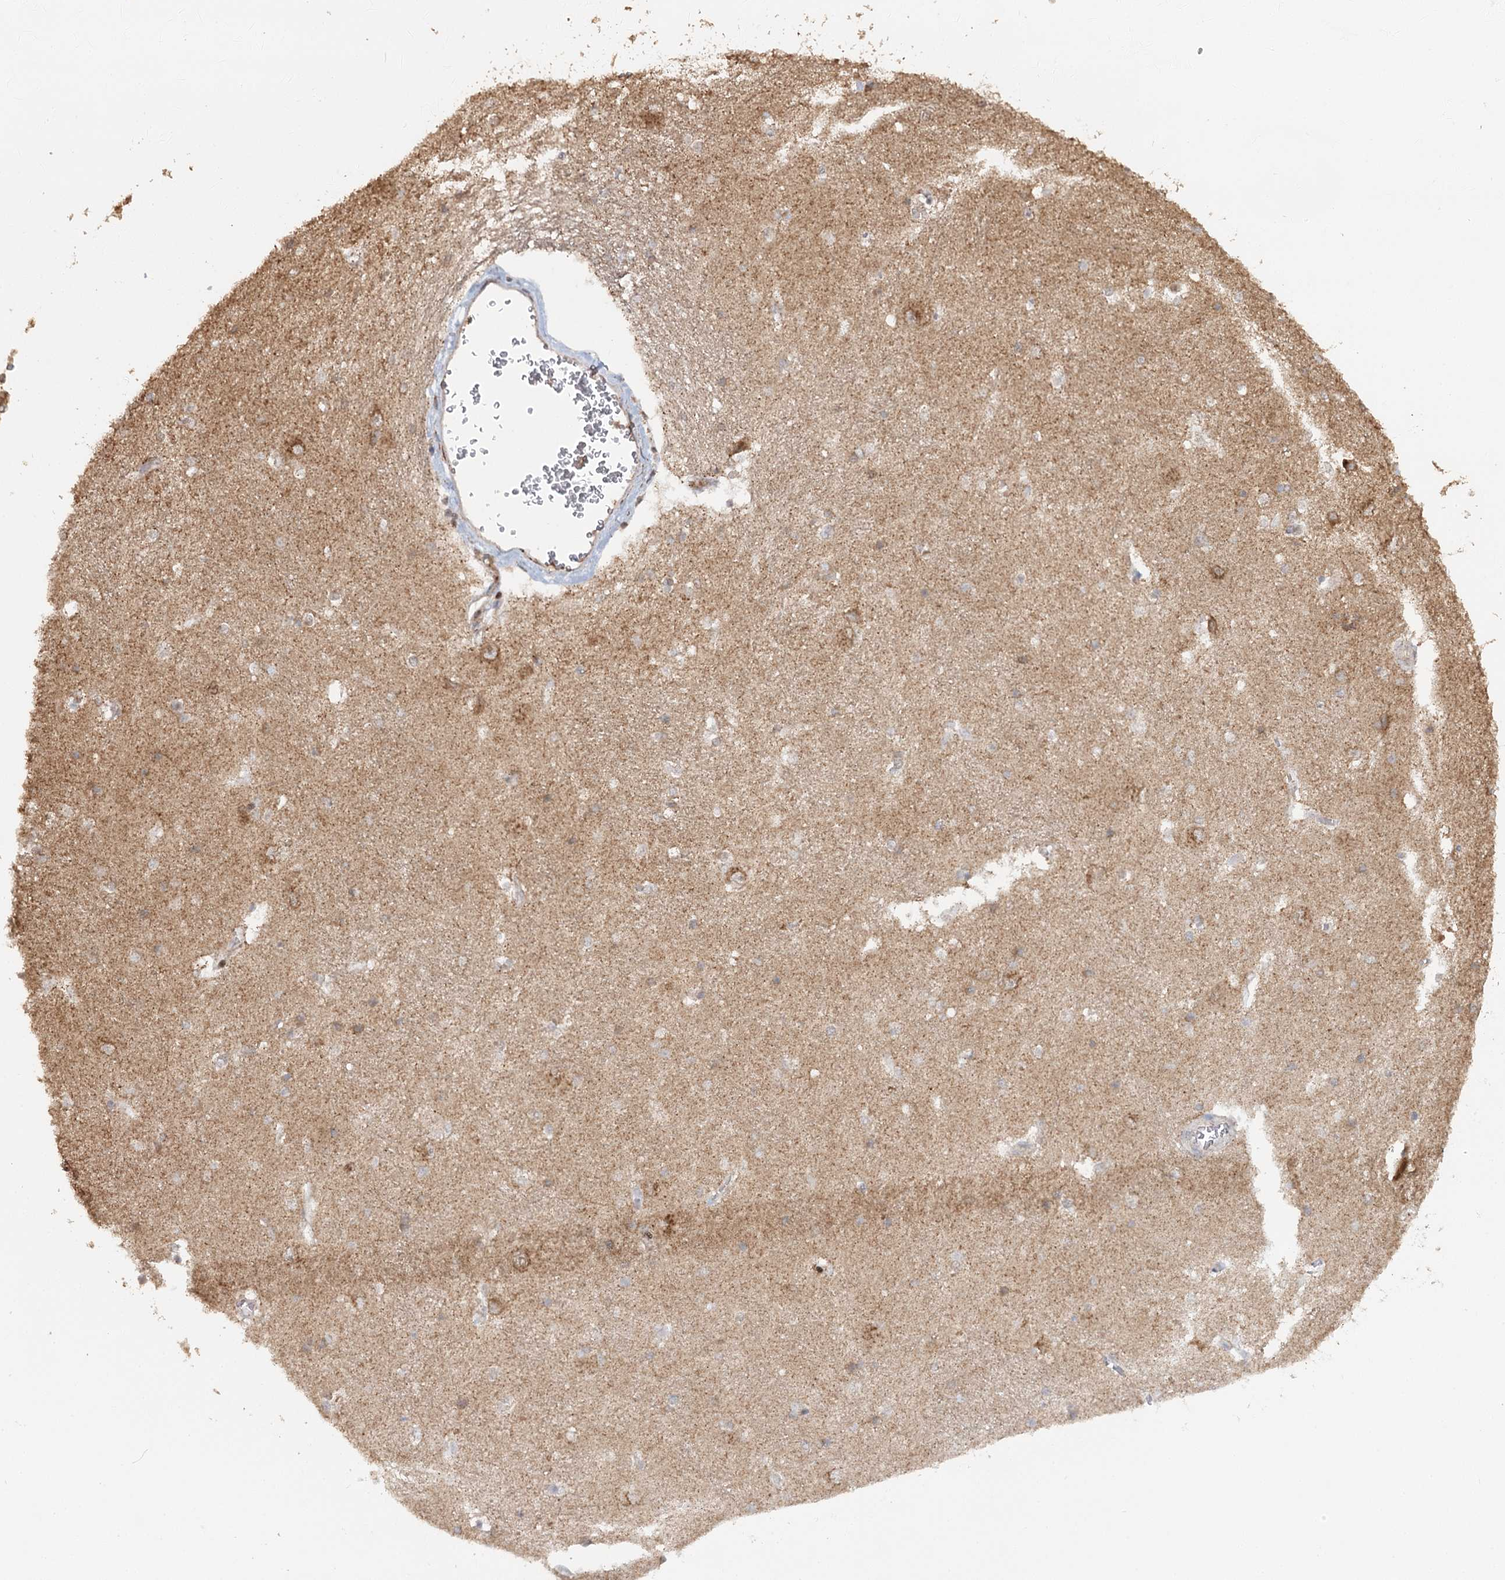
{"staining": {"intensity": "weak", "quantity": ">75%", "location": "cytoplasmic/membranous"}, "tissue": "caudate", "cell_type": "Glial cells", "image_type": "normal", "snomed": [{"axis": "morphology", "description": "Normal tissue, NOS"}, {"axis": "topography", "description": "Lateral ventricle wall"}], "caption": "A high-resolution micrograph shows immunohistochemistry staining of unremarkable caudate, which shows weak cytoplasmic/membranous expression in about >75% of glial cells.", "gene": "ZNRF3", "patient": {"sex": "male", "age": 37}}